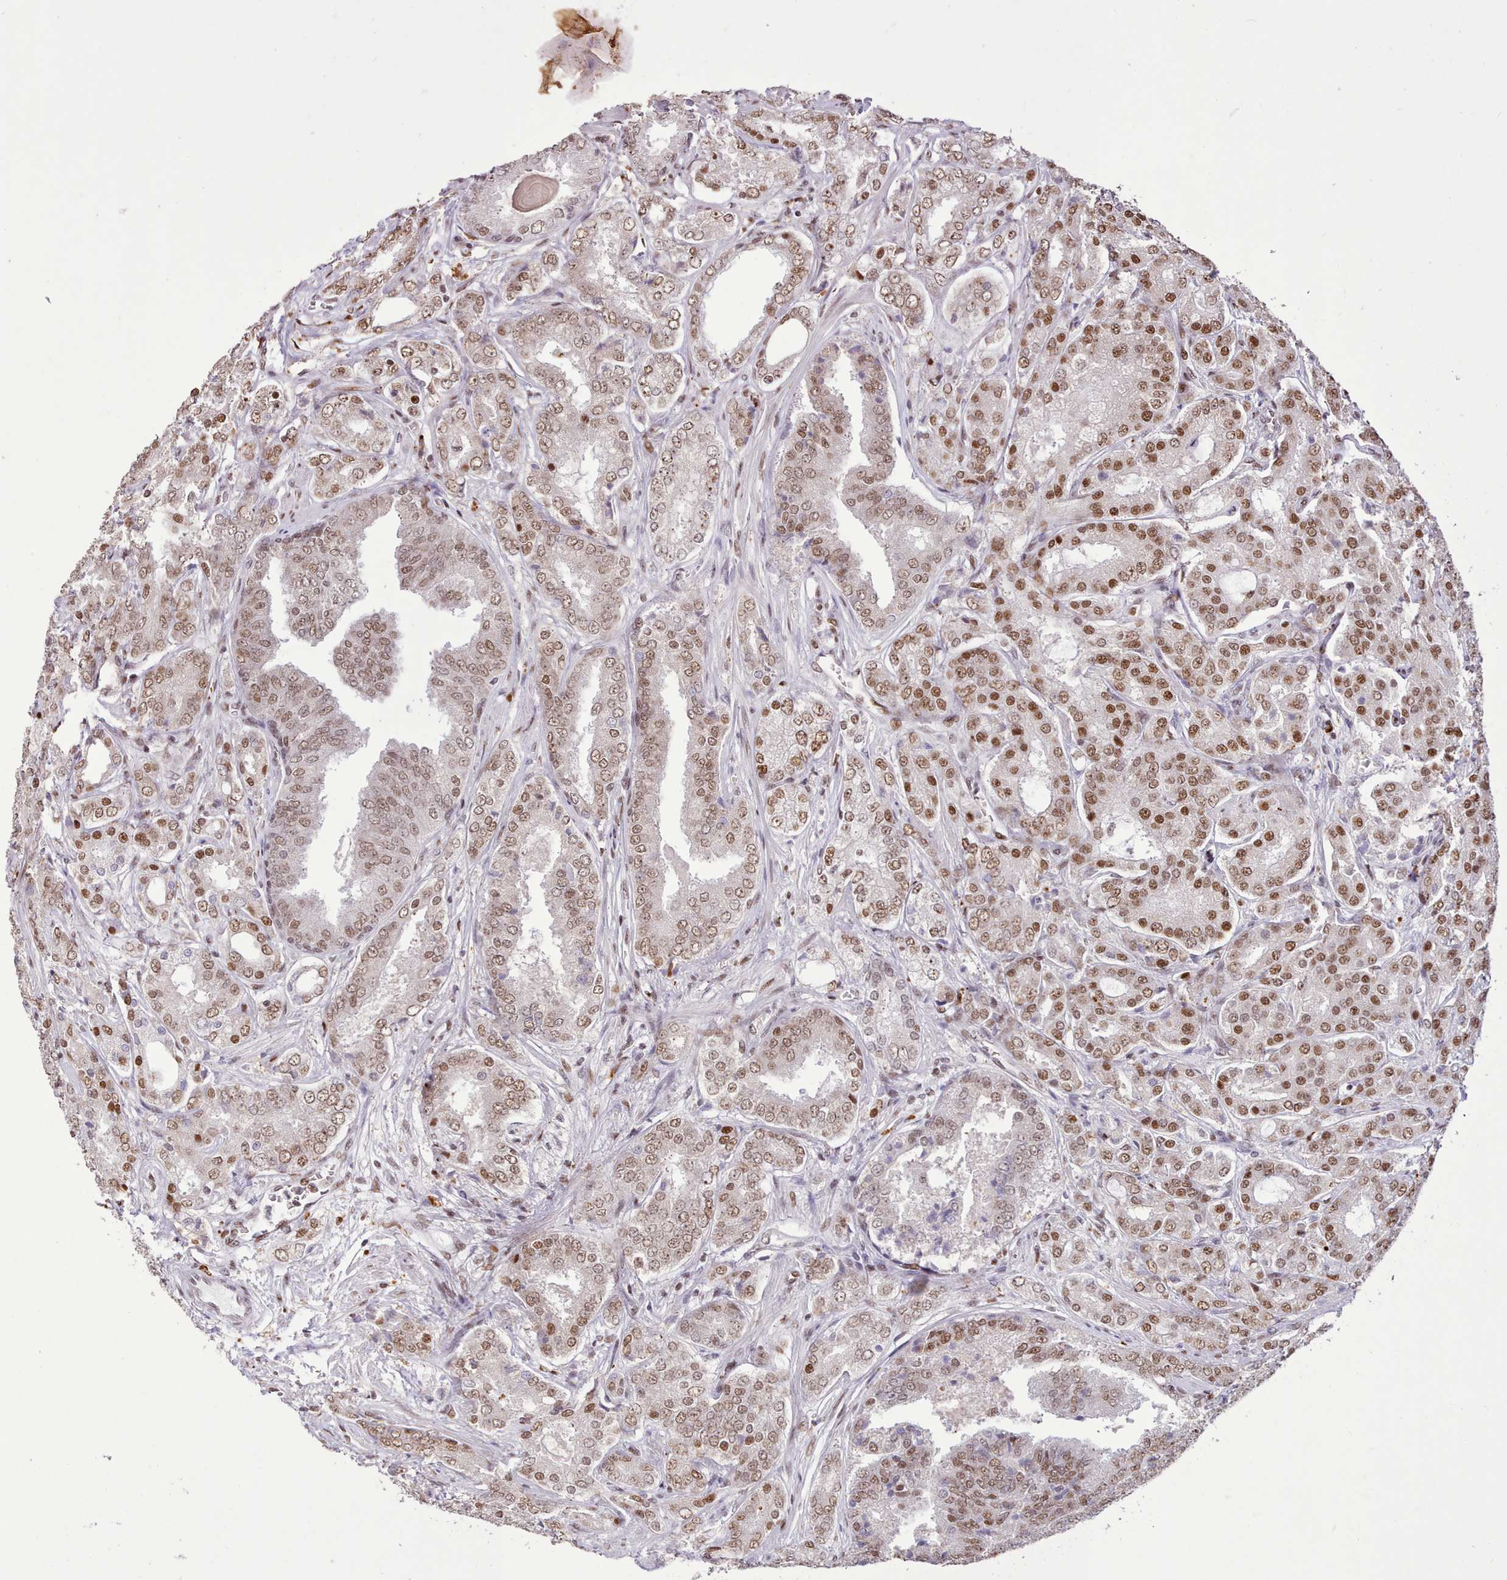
{"staining": {"intensity": "moderate", "quantity": ">75%", "location": "nuclear"}, "tissue": "prostate cancer", "cell_type": "Tumor cells", "image_type": "cancer", "snomed": [{"axis": "morphology", "description": "Adenocarcinoma, High grade"}, {"axis": "topography", "description": "Prostate"}], "caption": "Moderate nuclear positivity for a protein is appreciated in approximately >75% of tumor cells of adenocarcinoma (high-grade) (prostate) using immunohistochemistry (IHC).", "gene": "TAF15", "patient": {"sex": "male", "age": 63}}